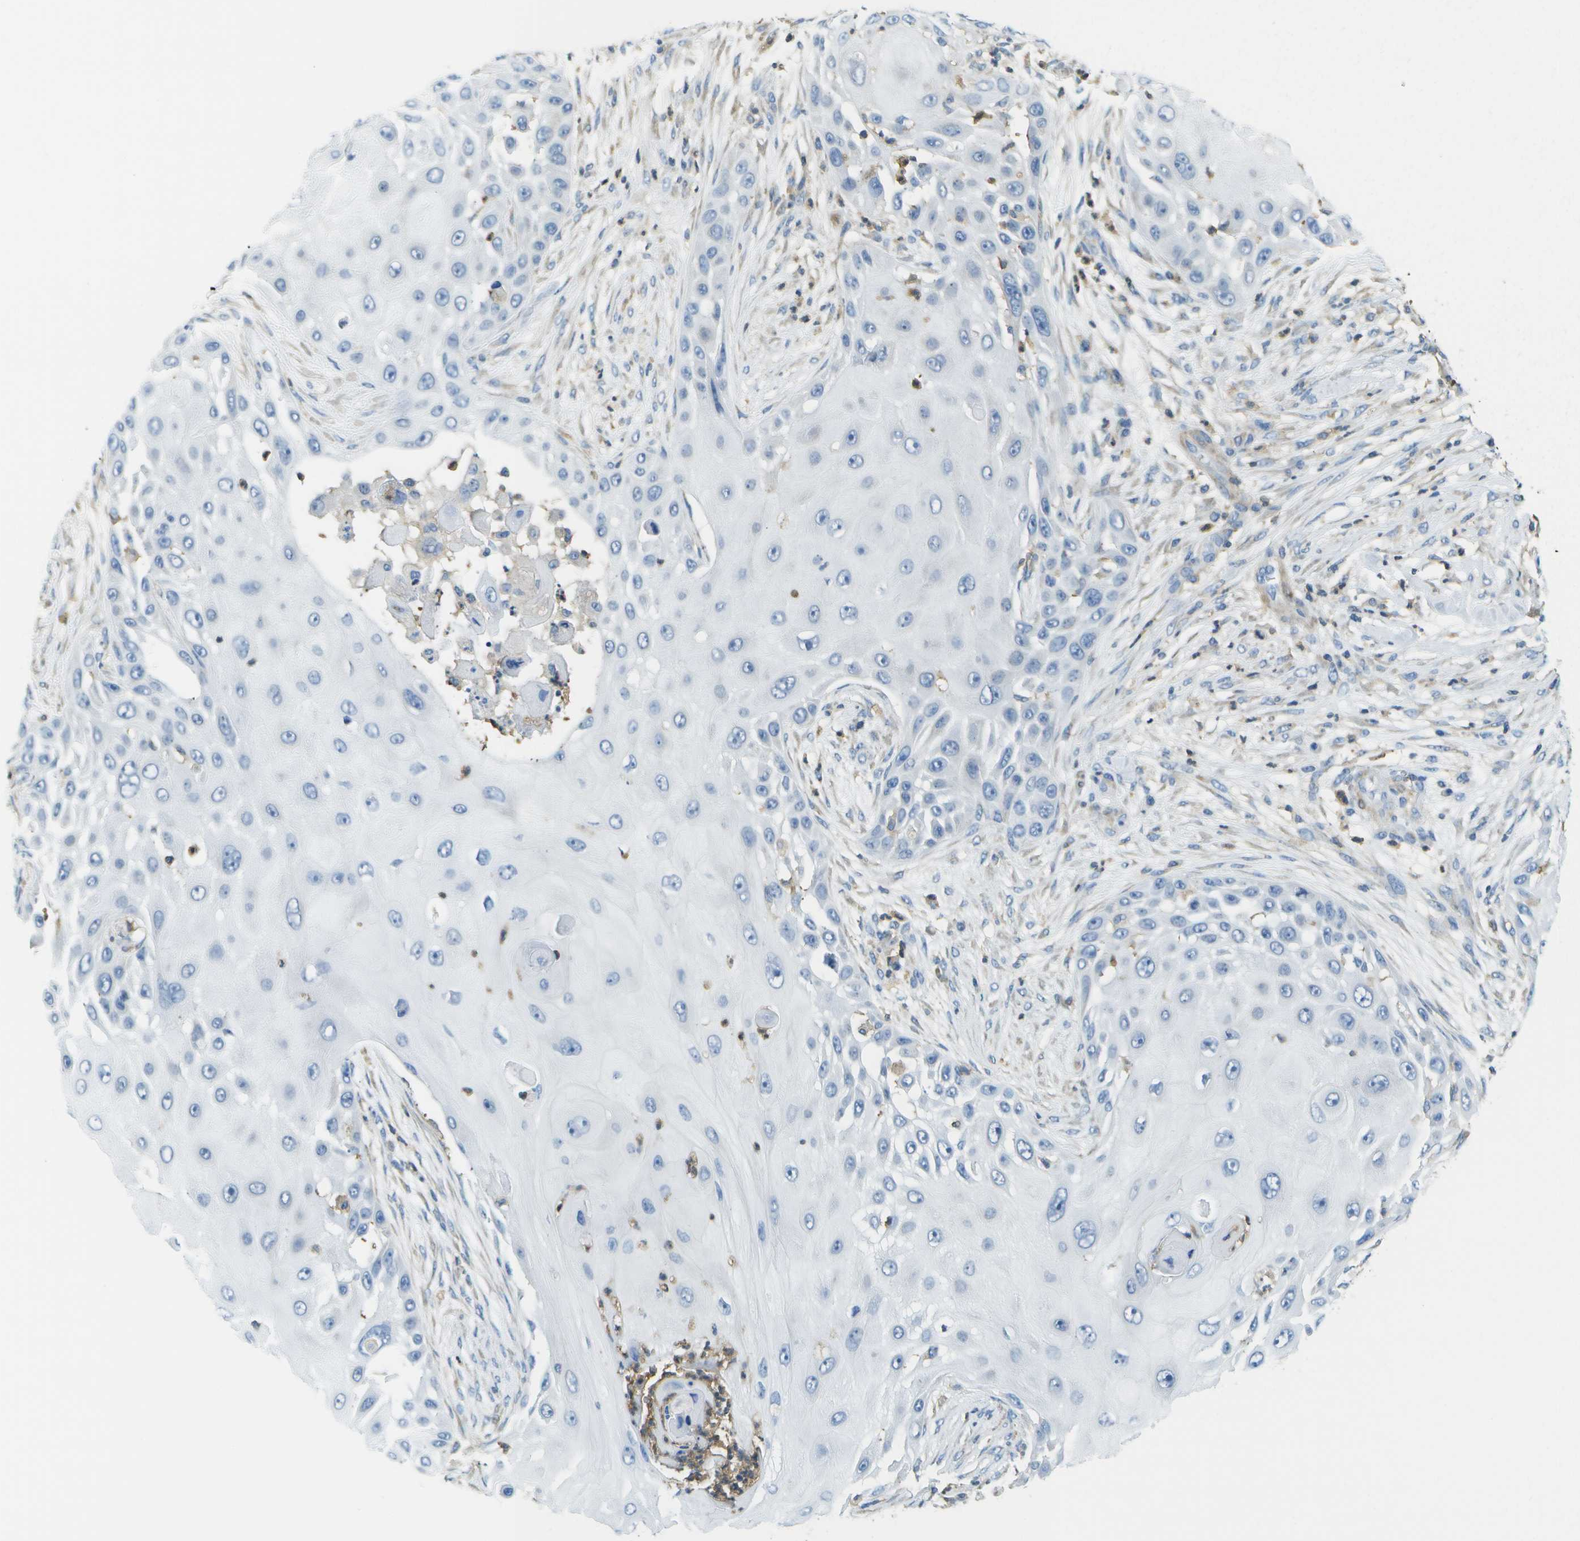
{"staining": {"intensity": "negative", "quantity": "none", "location": "none"}, "tissue": "skin cancer", "cell_type": "Tumor cells", "image_type": "cancer", "snomed": [{"axis": "morphology", "description": "Squamous cell carcinoma, NOS"}, {"axis": "topography", "description": "Skin"}], "caption": "An image of skin squamous cell carcinoma stained for a protein displays no brown staining in tumor cells.", "gene": "RCSD1", "patient": {"sex": "female", "age": 44}}